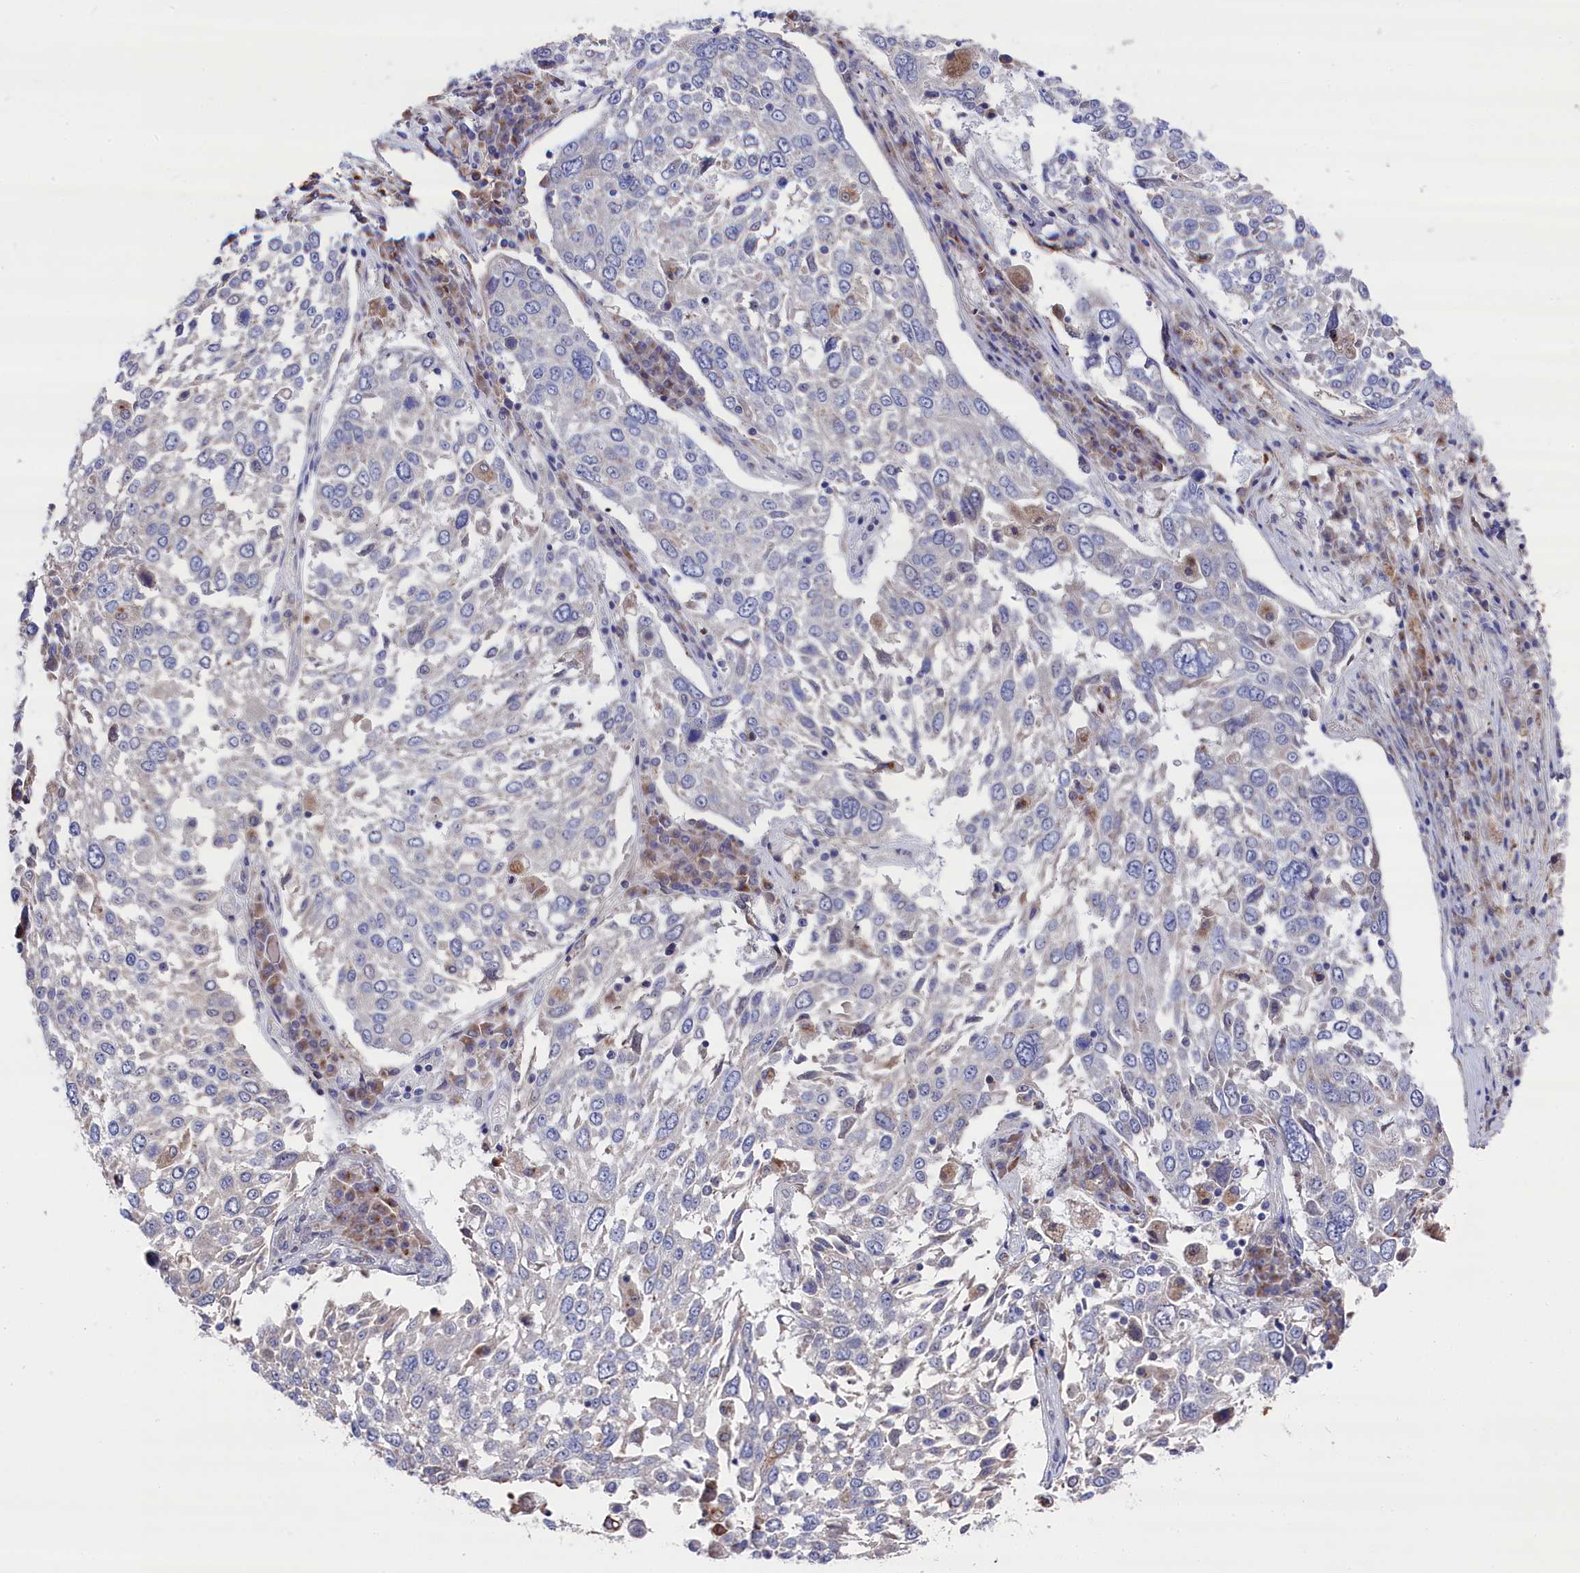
{"staining": {"intensity": "negative", "quantity": "none", "location": "none"}, "tissue": "lung cancer", "cell_type": "Tumor cells", "image_type": "cancer", "snomed": [{"axis": "morphology", "description": "Squamous cell carcinoma, NOS"}, {"axis": "topography", "description": "Lung"}], "caption": "High magnification brightfield microscopy of lung squamous cell carcinoma stained with DAB (brown) and counterstained with hematoxylin (blue): tumor cells show no significant positivity.", "gene": "GPR108", "patient": {"sex": "male", "age": 65}}